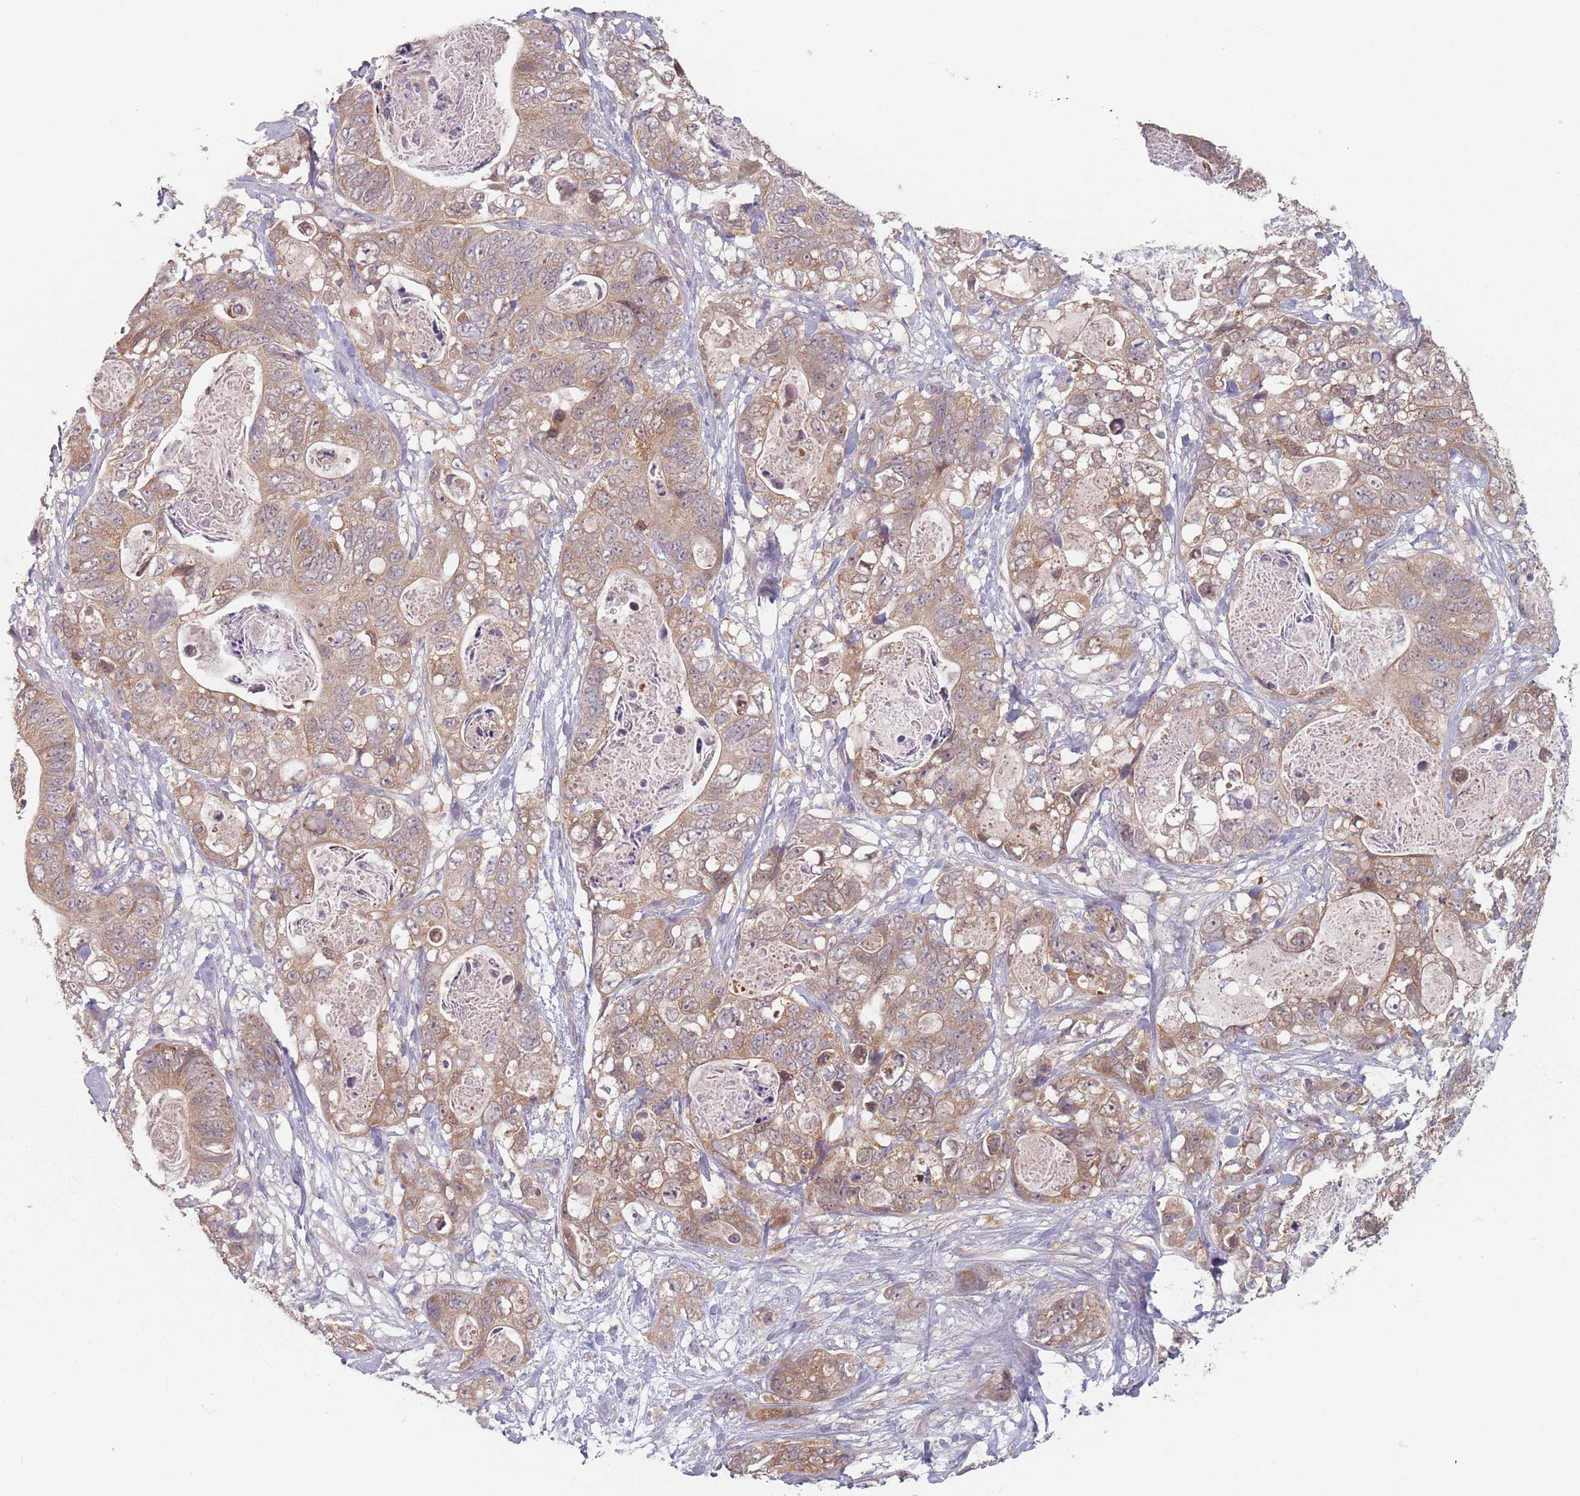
{"staining": {"intensity": "weak", "quantity": "25%-75%", "location": "cytoplasmic/membranous"}, "tissue": "stomach cancer", "cell_type": "Tumor cells", "image_type": "cancer", "snomed": [{"axis": "morphology", "description": "Normal tissue, NOS"}, {"axis": "morphology", "description": "Adenocarcinoma, NOS"}, {"axis": "topography", "description": "Stomach"}], "caption": "Immunohistochemical staining of human stomach cancer demonstrates weak cytoplasmic/membranous protein staining in approximately 25%-75% of tumor cells.", "gene": "NAXE", "patient": {"sex": "female", "age": 89}}